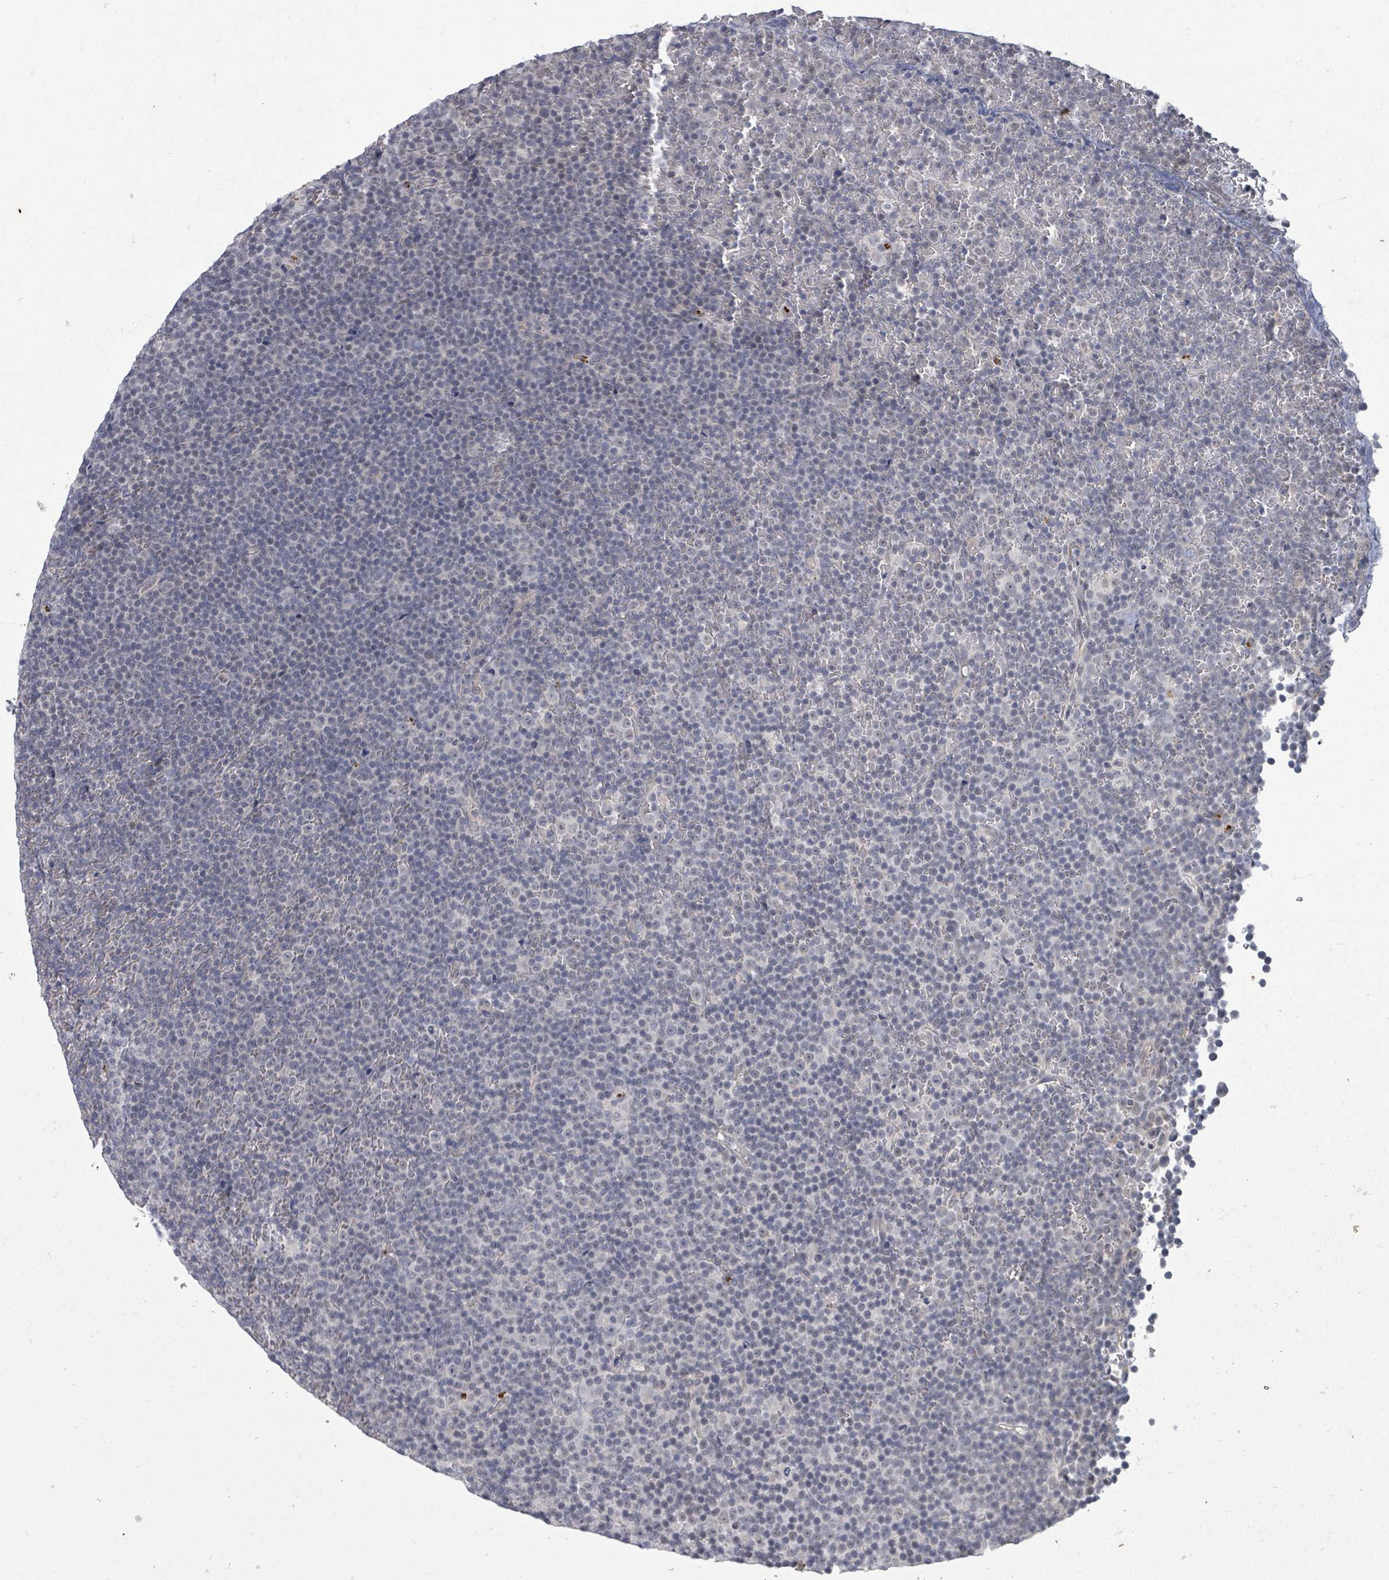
{"staining": {"intensity": "negative", "quantity": "none", "location": "none"}, "tissue": "lymphoma", "cell_type": "Tumor cells", "image_type": "cancer", "snomed": [{"axis": "morphology", "description": "Malignant lymphoma, non-Hodgkin's type, Low grade"}, {"axis": "topography", "description": "Lymph node"}], "caption": "A photomicrograph of low-grade malignant lymphoma, non-Hodgkin's type stained for a protein demonstrates no brown staining in tumor cells.", "gene": "ASB12", "patient": {"sex": "female", "age": 67}}